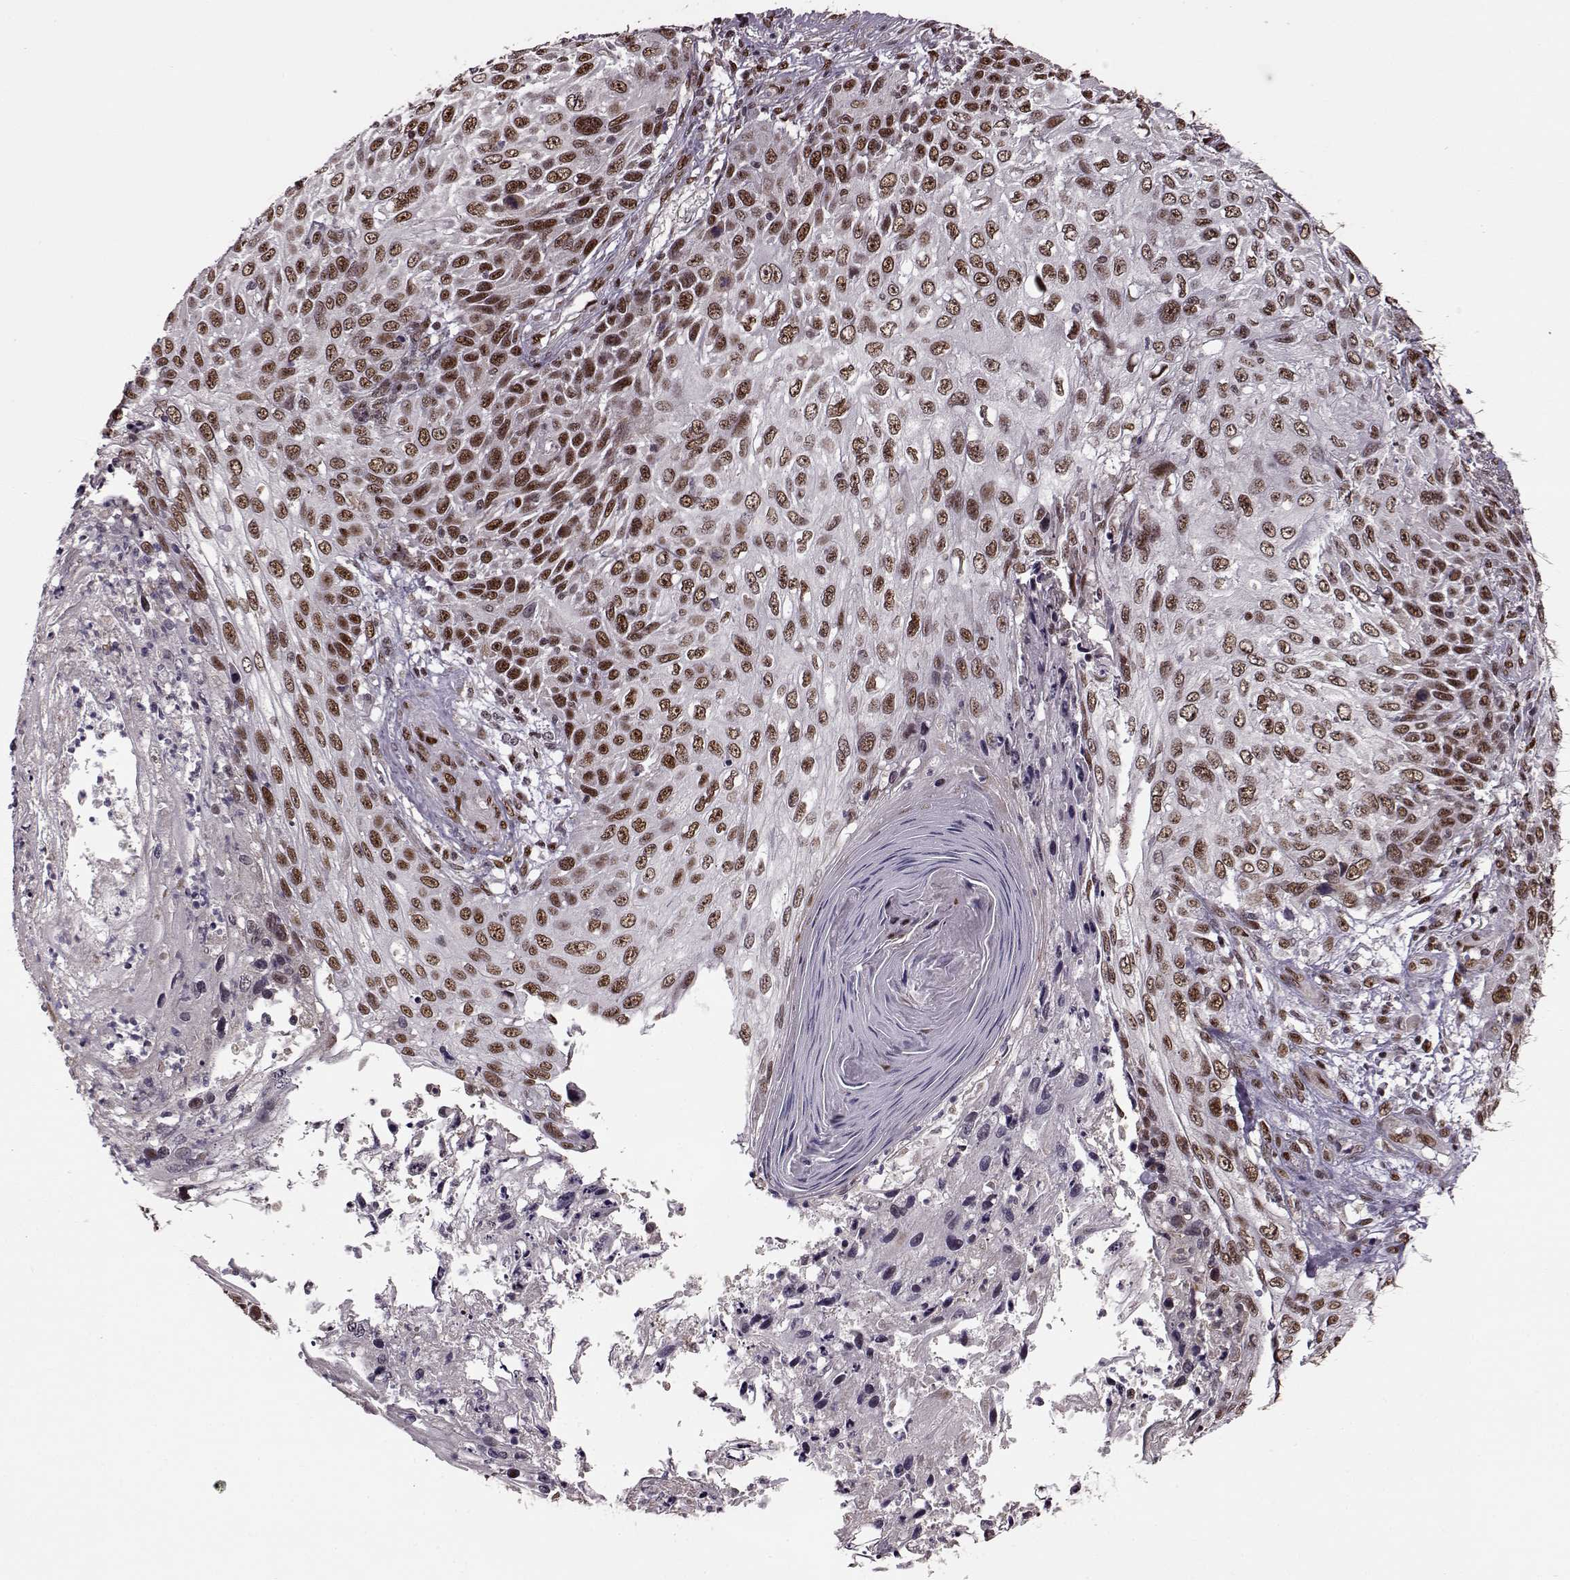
{"staining": {"intensity": "strong", "quantity": ">75%", "location": "nuclear"}, "tissue": "skin cancer", "cell_type": "Tumor cells", "image_type": "cancer", "snomed": [{"axis": "morphology", "description": "Squamous cell carcinoma, NOS"}, {"axis": "topography", "description": "Skin"}], "caption": "Protein expression by IHC demonstrates strong nuclear staining in approximately >75% of tumor cells in squamous cell carcinoma (skin).", "gene": "FTO", "patient": {"sex": "male", "age": 92}}